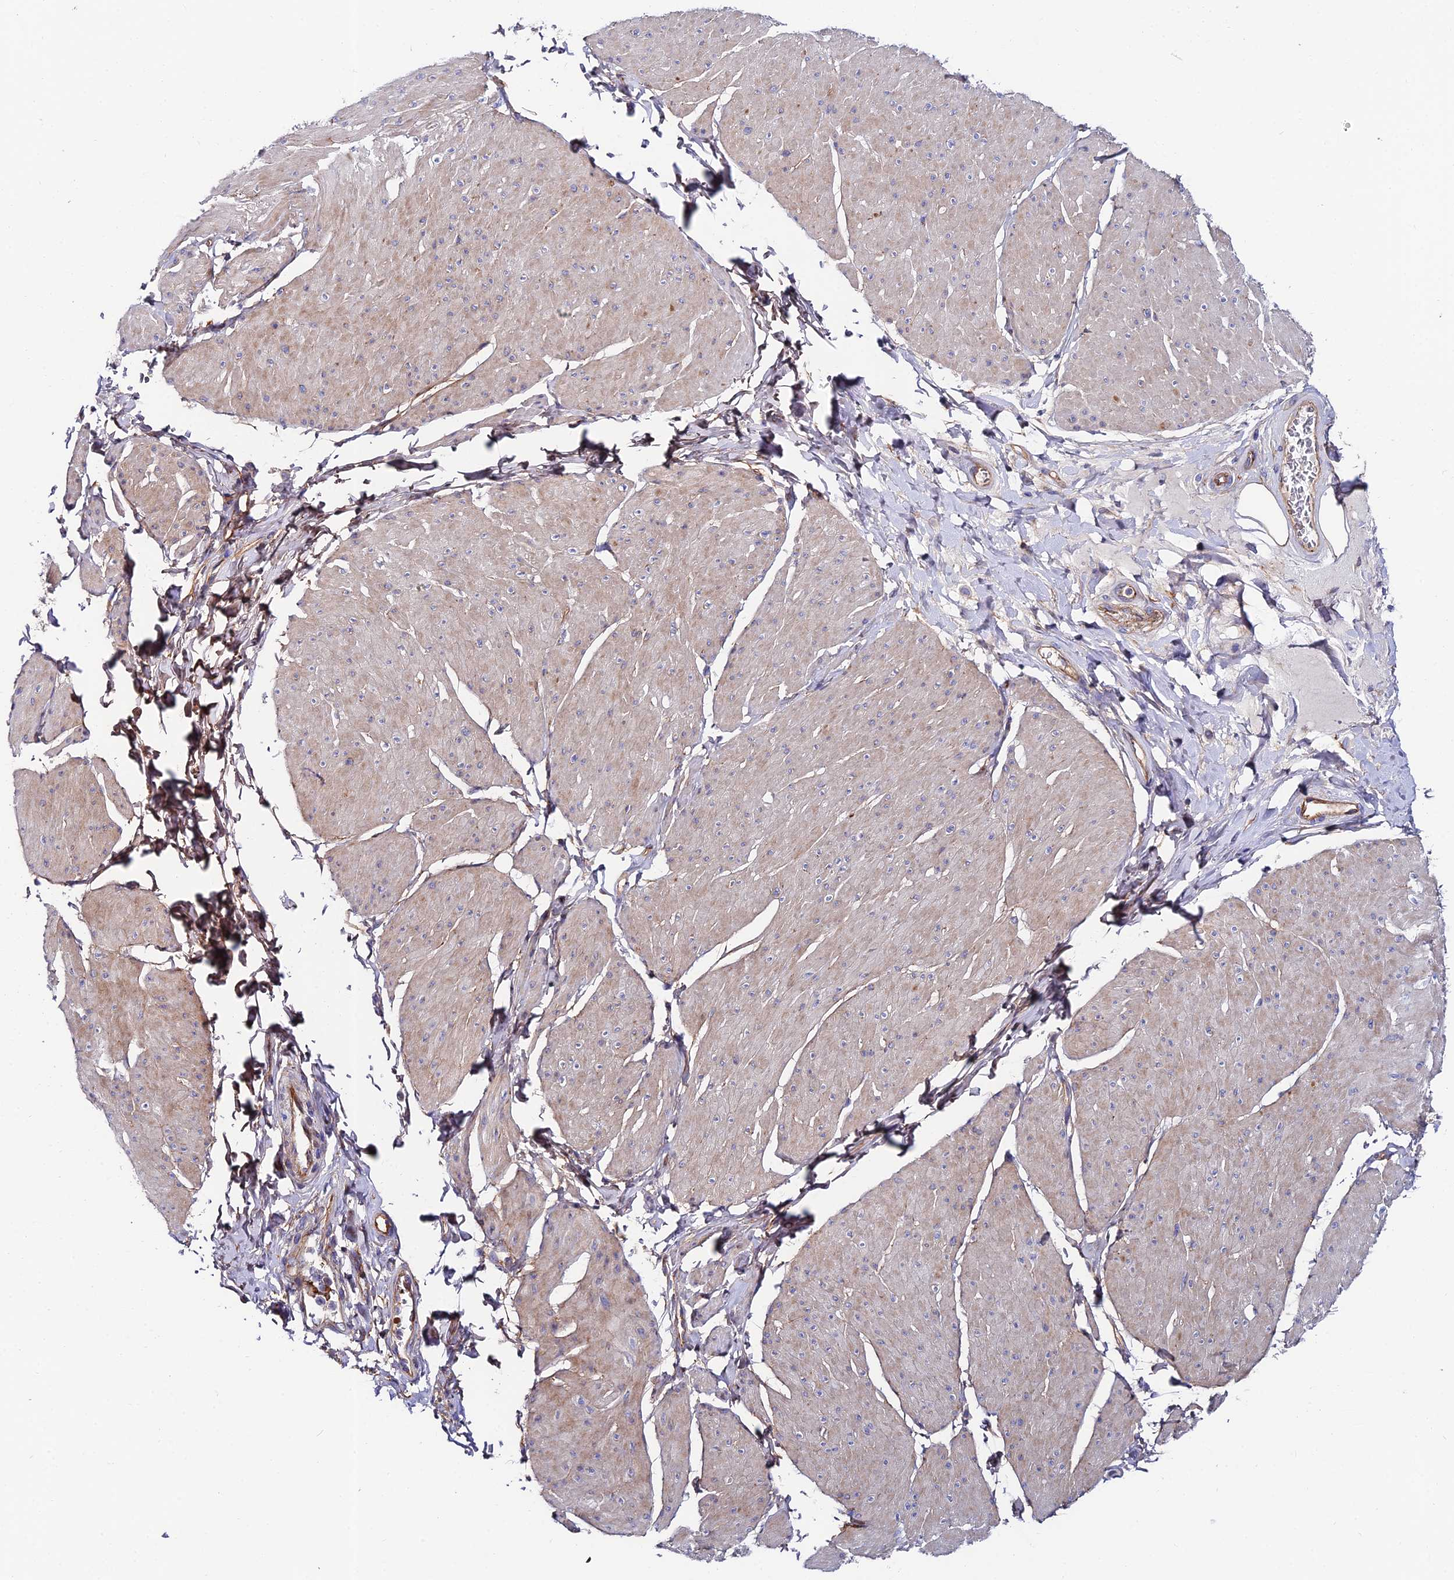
{"staining": {"intensity": "weak", "quantity": ">75%", "location": "cytoplasmic/membranous"}, "tissue": "smooth muscle", "cell_type": "Smooth muscle cells", "image_type": "normal", "snomed": [{"axis": "morphology", "description": "Urothelial carcinoma, High grade"}, {"axis": "topography", "description": "Urinary bladder"}], "caption": "A brown stain highlights weak cytoplasmic/membranous expression of a protein in smooth muscle cells of benign smooth muscle. (Stains: DAB in brown, nuclei in blue, Microscopy: brightfield microscopy at high magnification).", "gene": "ADGRF3", "patient": {"sex": "male", "age": 46}}